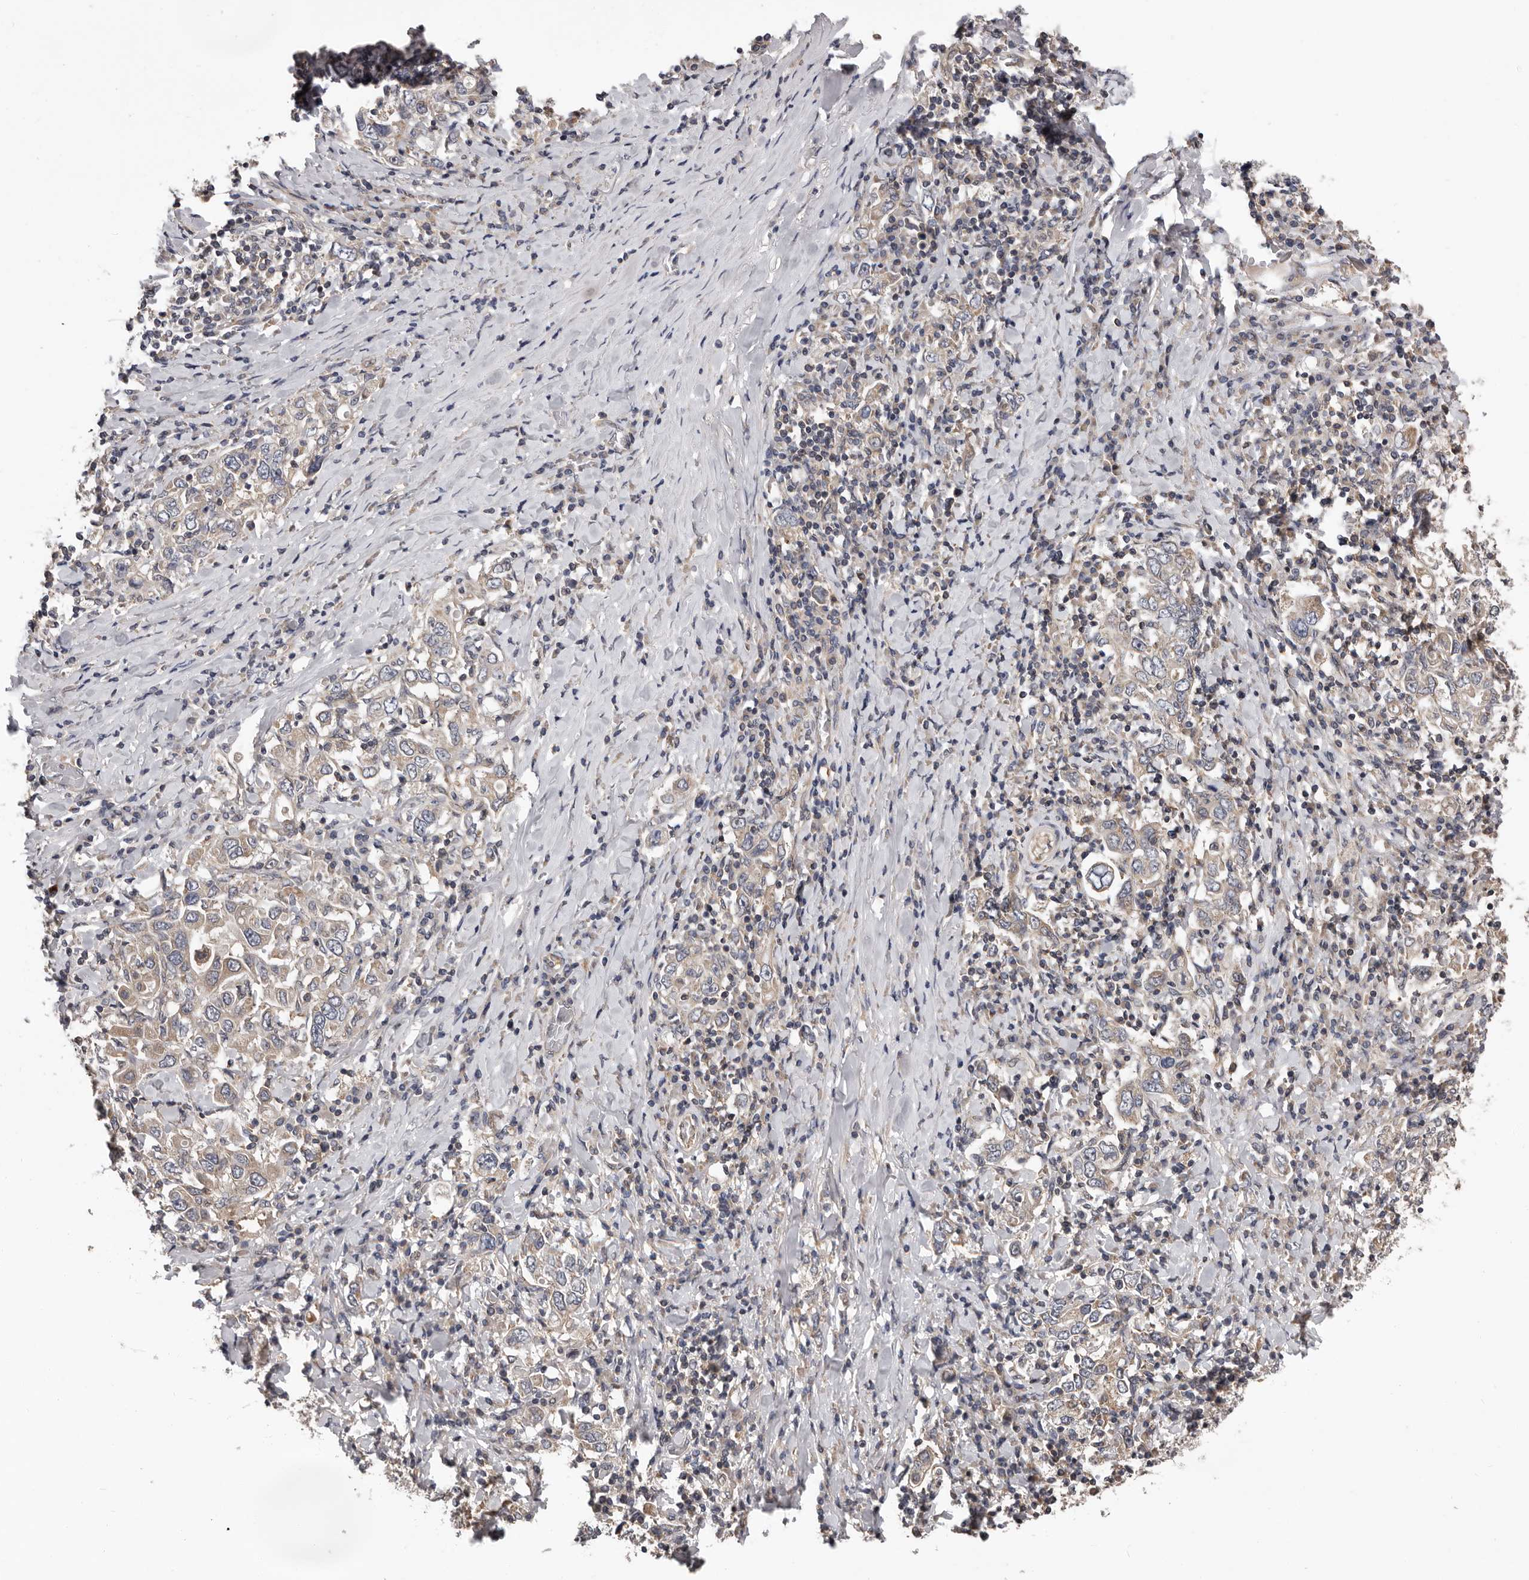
{"staining": {"intensity": "moderate", "quantity": "<25%", "location": "cytoplasmic/membranous"}, "tissue": "stomach cancer", "cell_type": "Tumor cells", "image_type": "cancer", "snomed": [{"axis": "morphology", "description": "Adenocarcinoma, NOS"}, {"axis": "topography", "description": "Stomach, upper"}], "caption": "Immunohistochemical staining of stomach adenocarcinoma reveals low levels of moderate cytoplasmic/membranous staining in approximately <25% of tumor cells.", "gene": "VPS37A", "patient": {"sex": "male", "age": 62}}